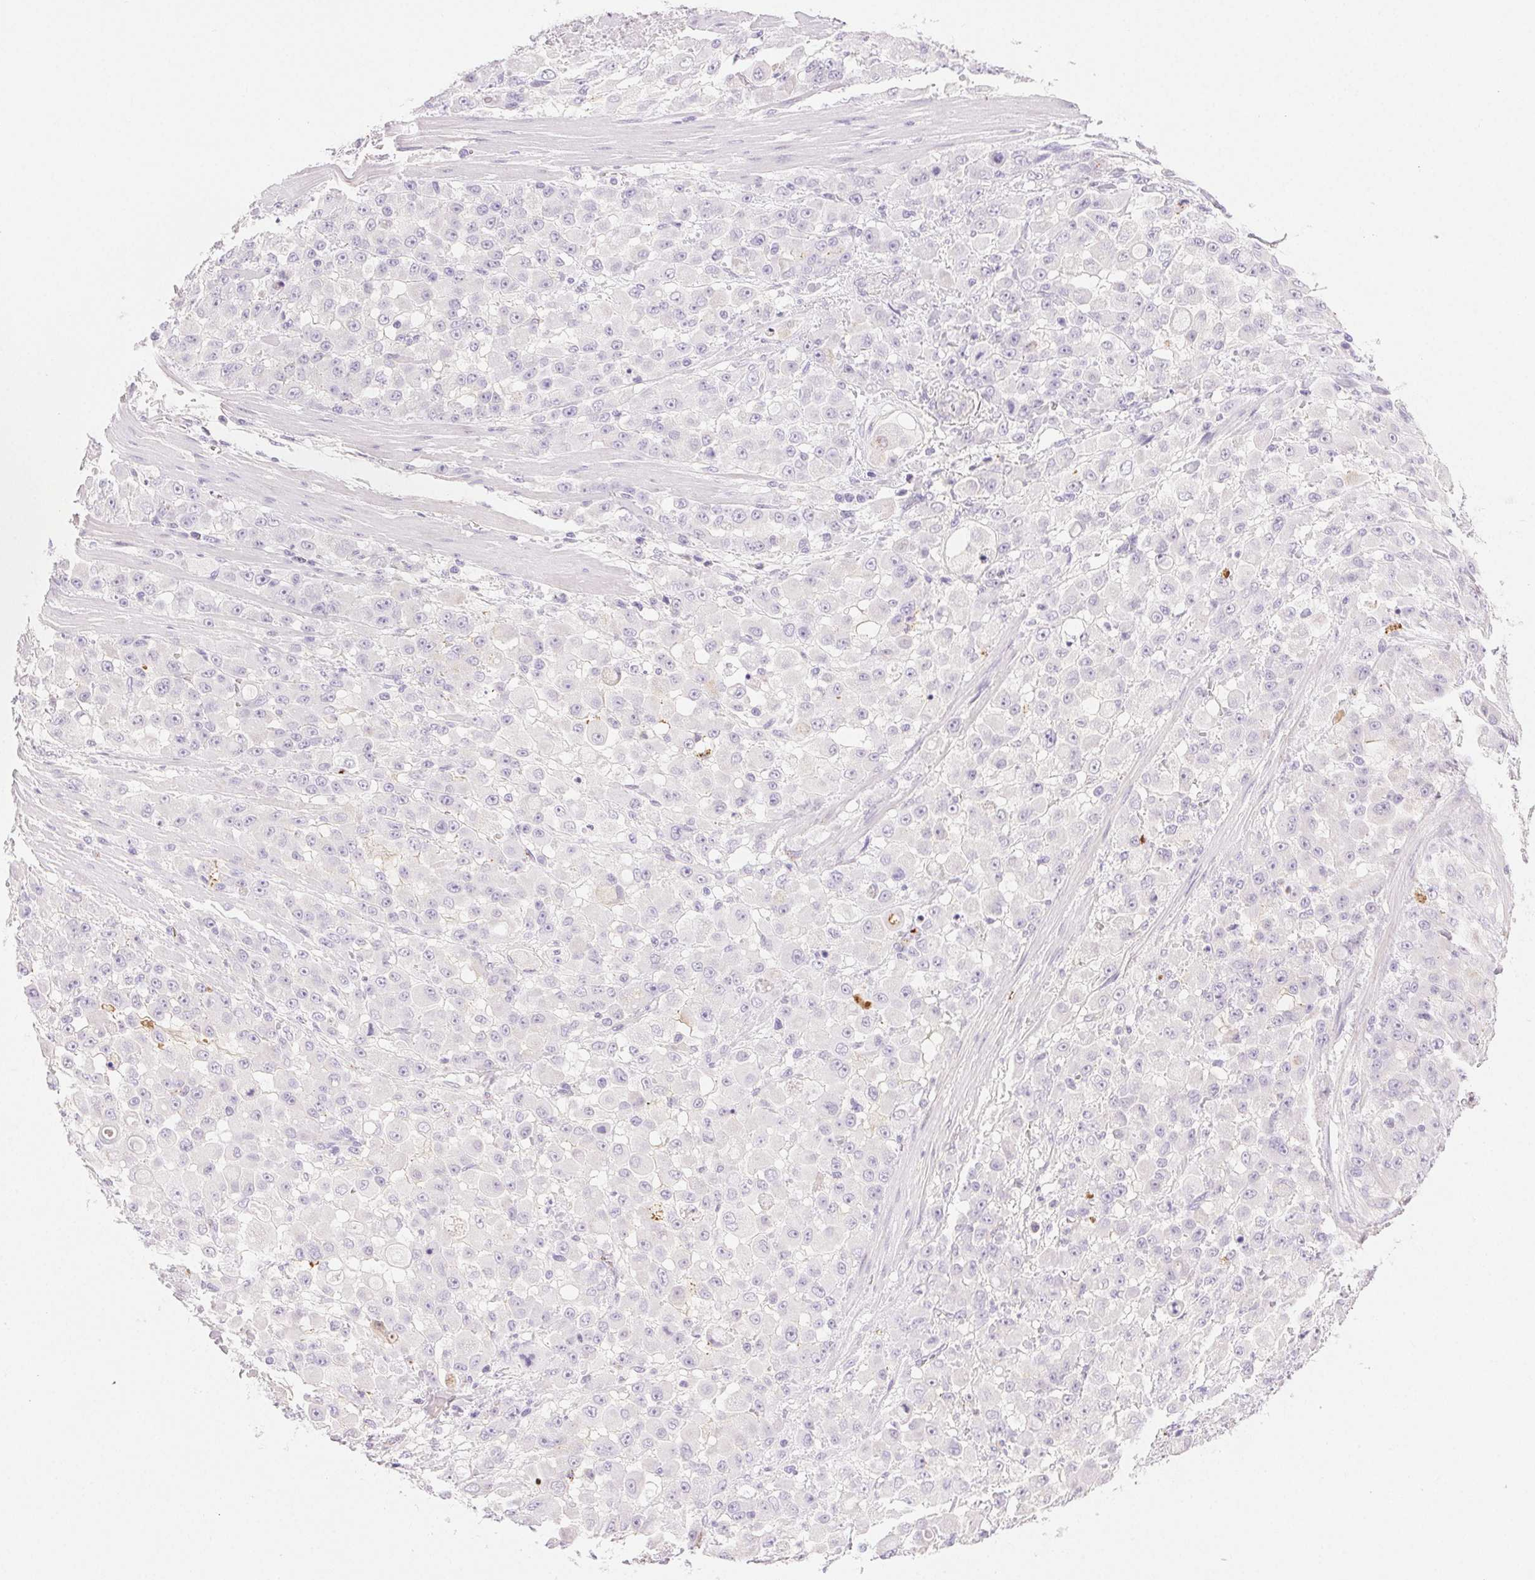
{"staining": {"intensity": "negative", "quantity": "none", "location": "none"}, "tissue": "stomach cancer", "cell_type": "Tumor cells", "image_type": "cancer", "snomed": [{"axis": "morphology", "description": "Adenocarcinoma, NOS"}, {"axis": "topography", "description": "Stomach"}], "caption": "High power microscopy micrograph of an immunohistochemistry (IHC) histopathology image of stomach adenocarcinoma, revealing no significant staining in tumor cells.", "gene": "FGA", "patient": {"sex": "female", "age": 76}}